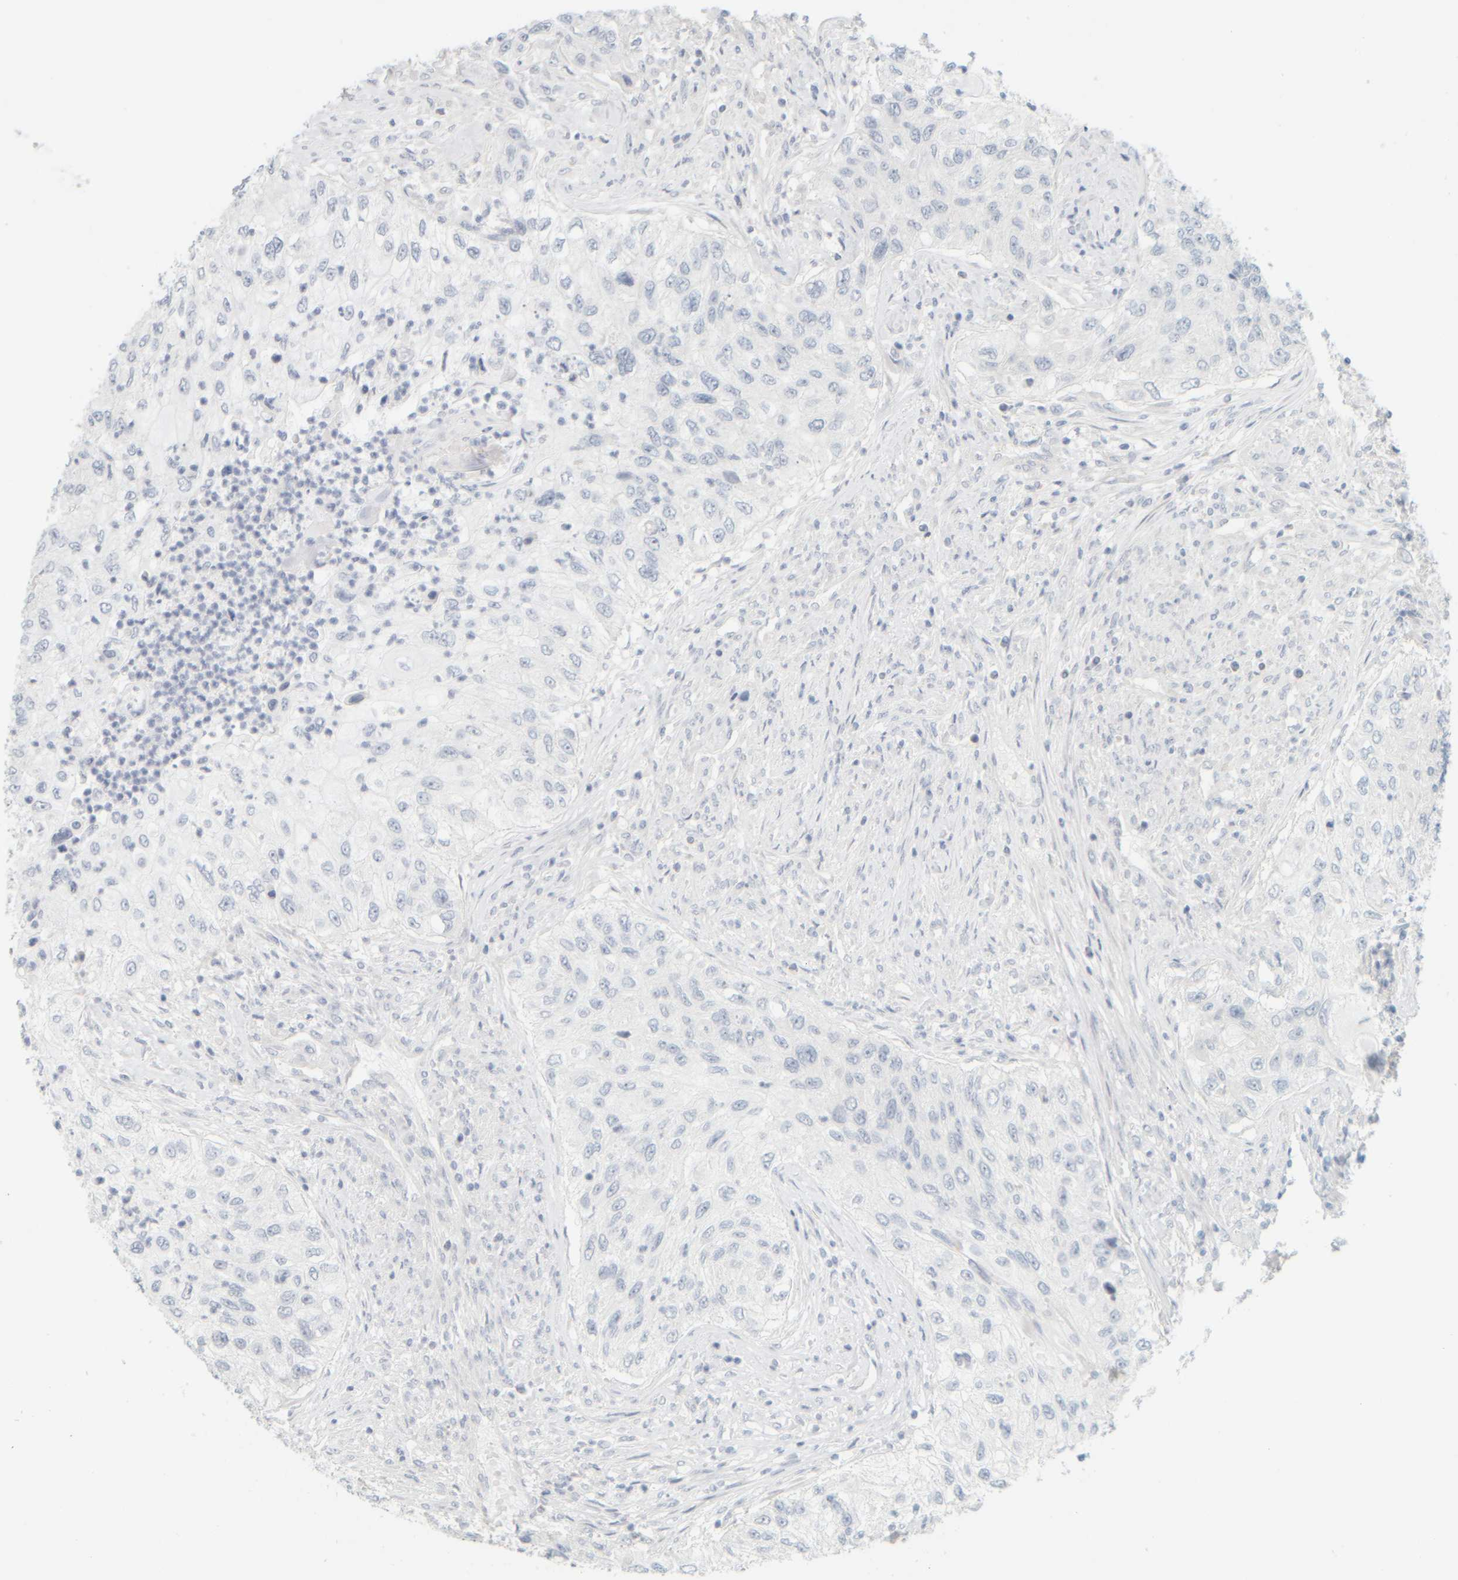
{"staining": {"intensity": "negative", "quantity": "none", "location": "none"}, "tissue": "urothelial cancer", "cell_type": "Tumor cells", "image_type": "cancer", "snomed": [{"axis": "morphology", "description": "Urothelial carcinoma, High grade"}, {"axis": "topography", "description": "Urinary bladder"}], "caption": "Human high-grade urothelial carcinoma stained for a protein using IHC shows no expression in tumor cells.", "gene": "PTGES3L-AARSD1", "patient": {"sex": "female", "age": 60}}